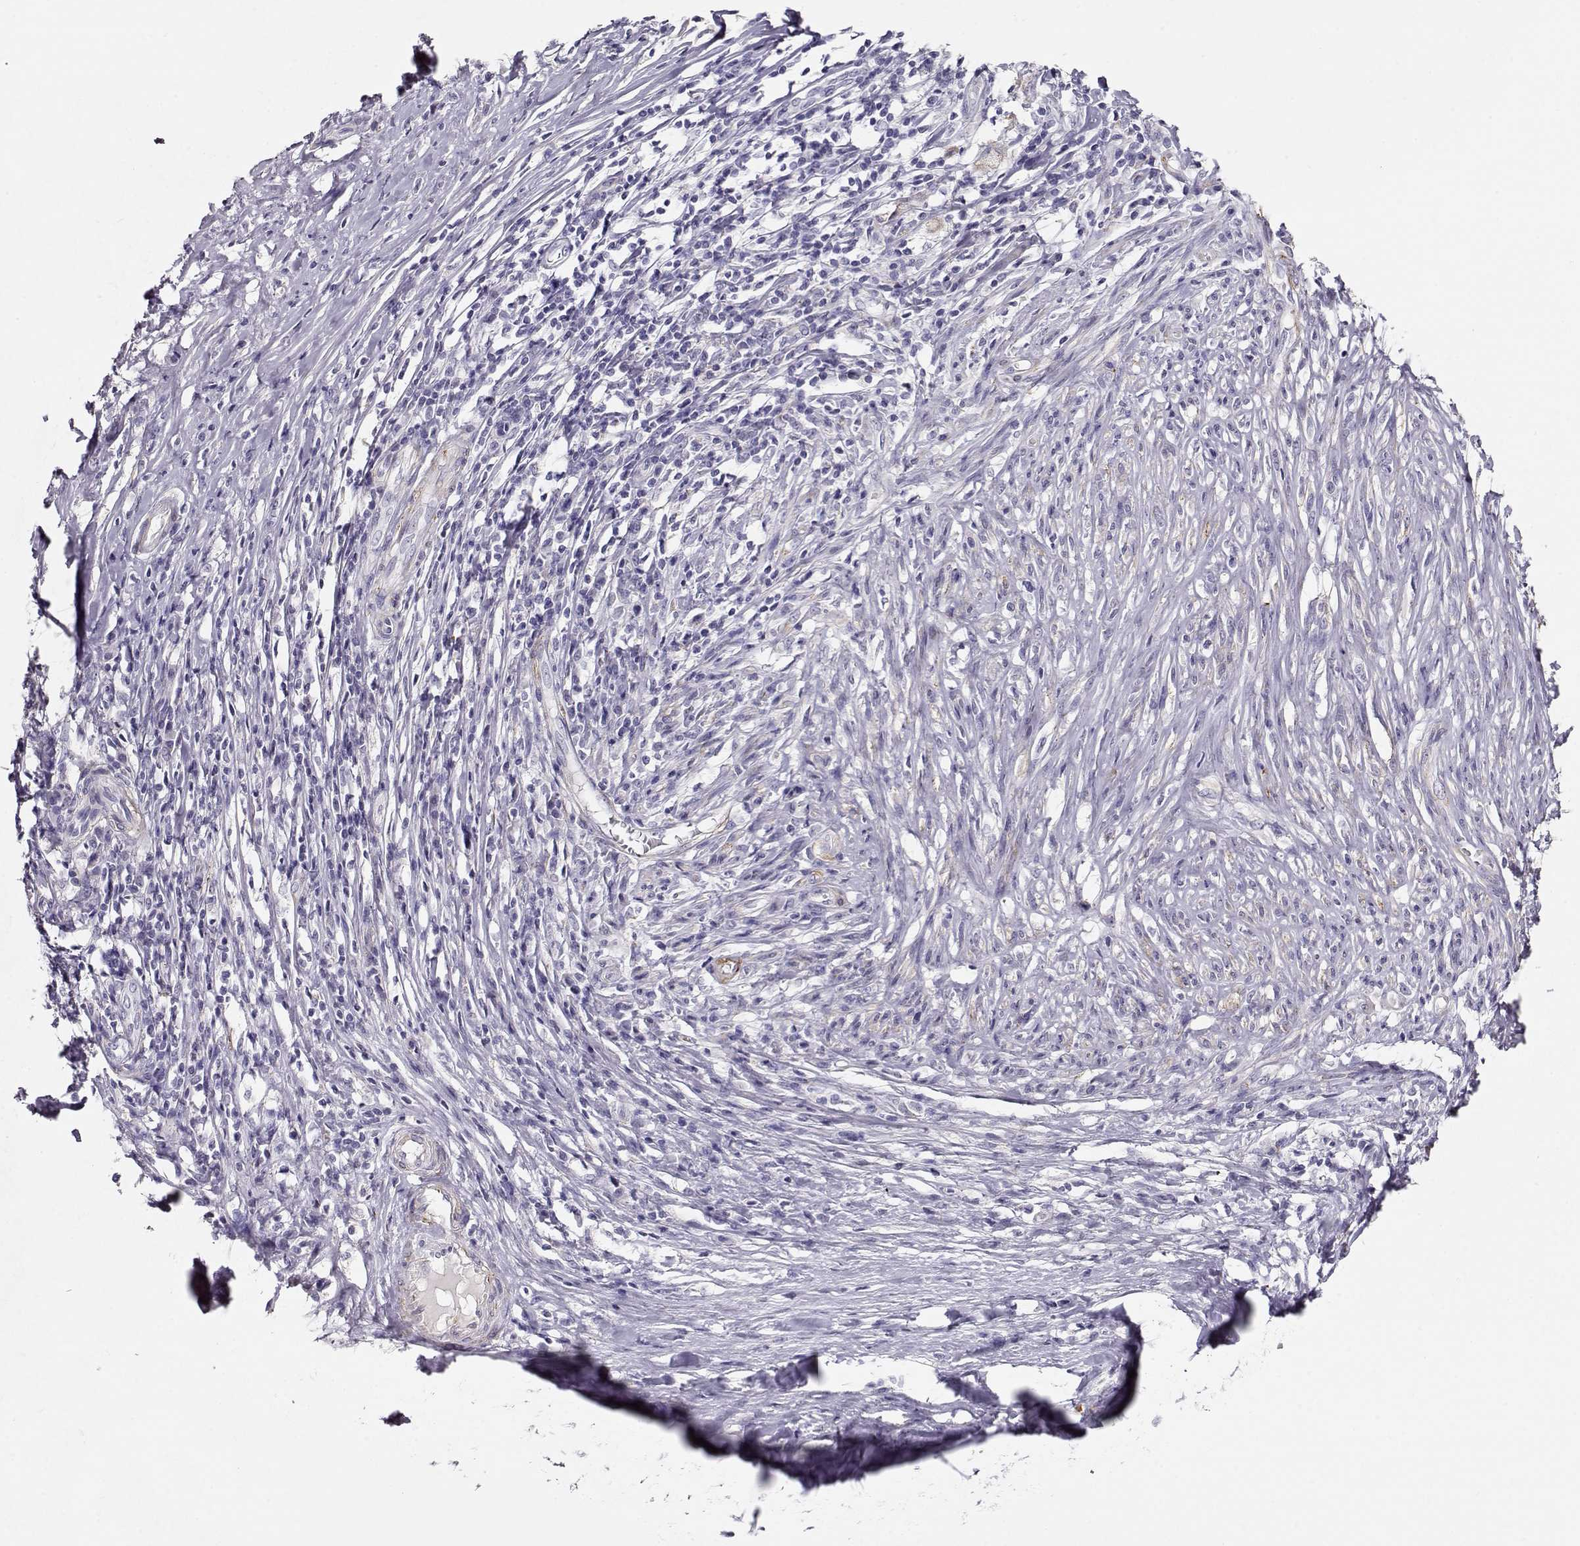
{"staining": {"intensity": "negative", "quantity": "none", "location": "none"}, "tissue": "melanoma", "cell_type": "Tumor cells", "image_type": "cancer", "snomed": [{"axis": "morphology", "description": "Malignant melanoma, NOS"}, {"axis": "topography", "description": "Skin"}], "caption": "High magnification brightfield microscopy of melanoma stained with DAB (brown) and counterstained with hematoxylin (blue): tumor cells show no significant staining.", "gene": "RBM44", "patient": {"sex": "female", "age": 91}}